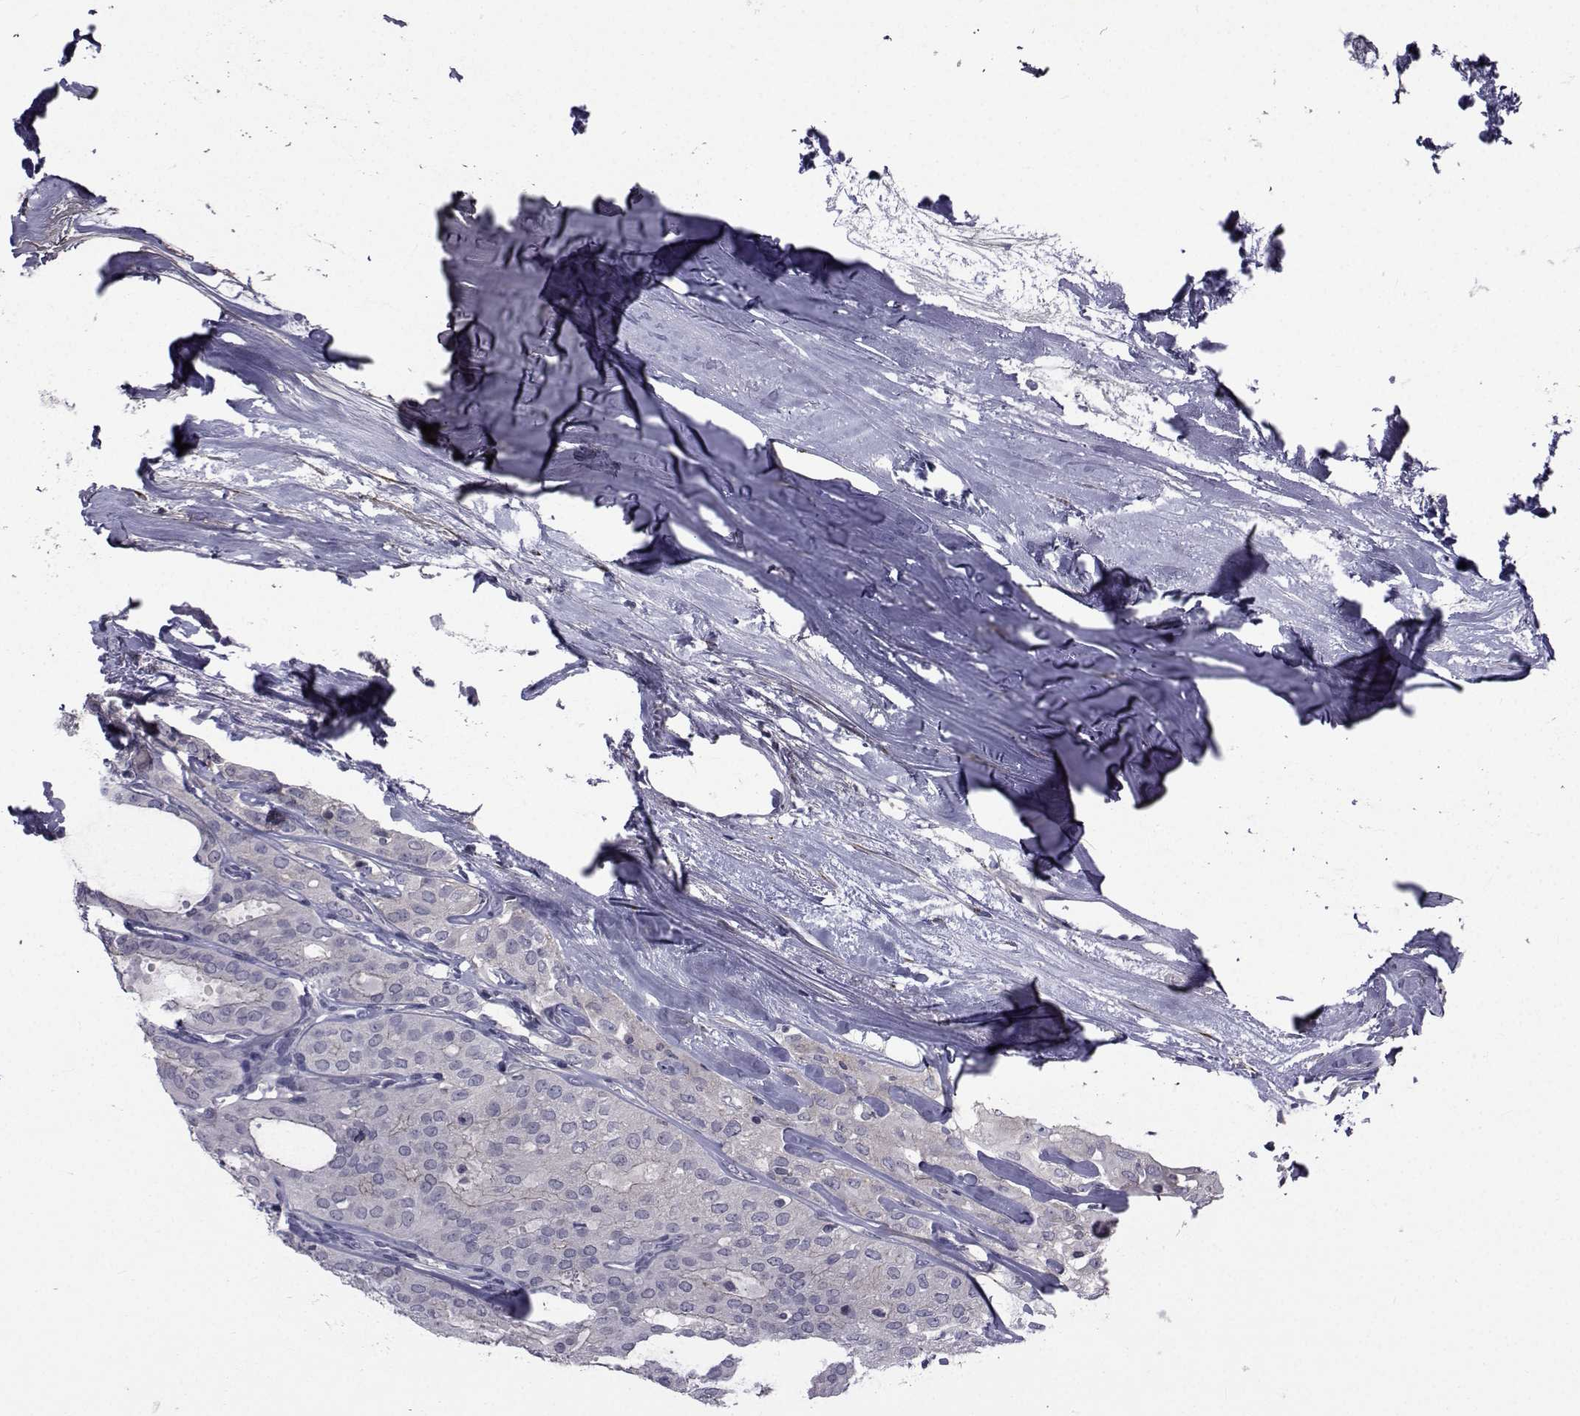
{"staining": {"intensity": "moderate", "quantity": "<25%", "location": "cytoplasmic/membranous"}, "tissue": "thyroid cancer", "cell_type": "Tumor cells", "image_type": "cancer", "snomed": [{"axis": "morphology", "description": "Follicular adenoma carcinoma, NOS"}, {"axis": "topography", "description": "Thyroid gland"}], "caption": "A high-resolution photomicrograph shows IHC staining of follicular adenoma carcinoma (thyroid), which reveals moderate cytoplasmic/membranous positivity in approximately <25% of tumor cells.", "gene": "SLC30A10", "patient": {"sex": "male", "age": 75}}